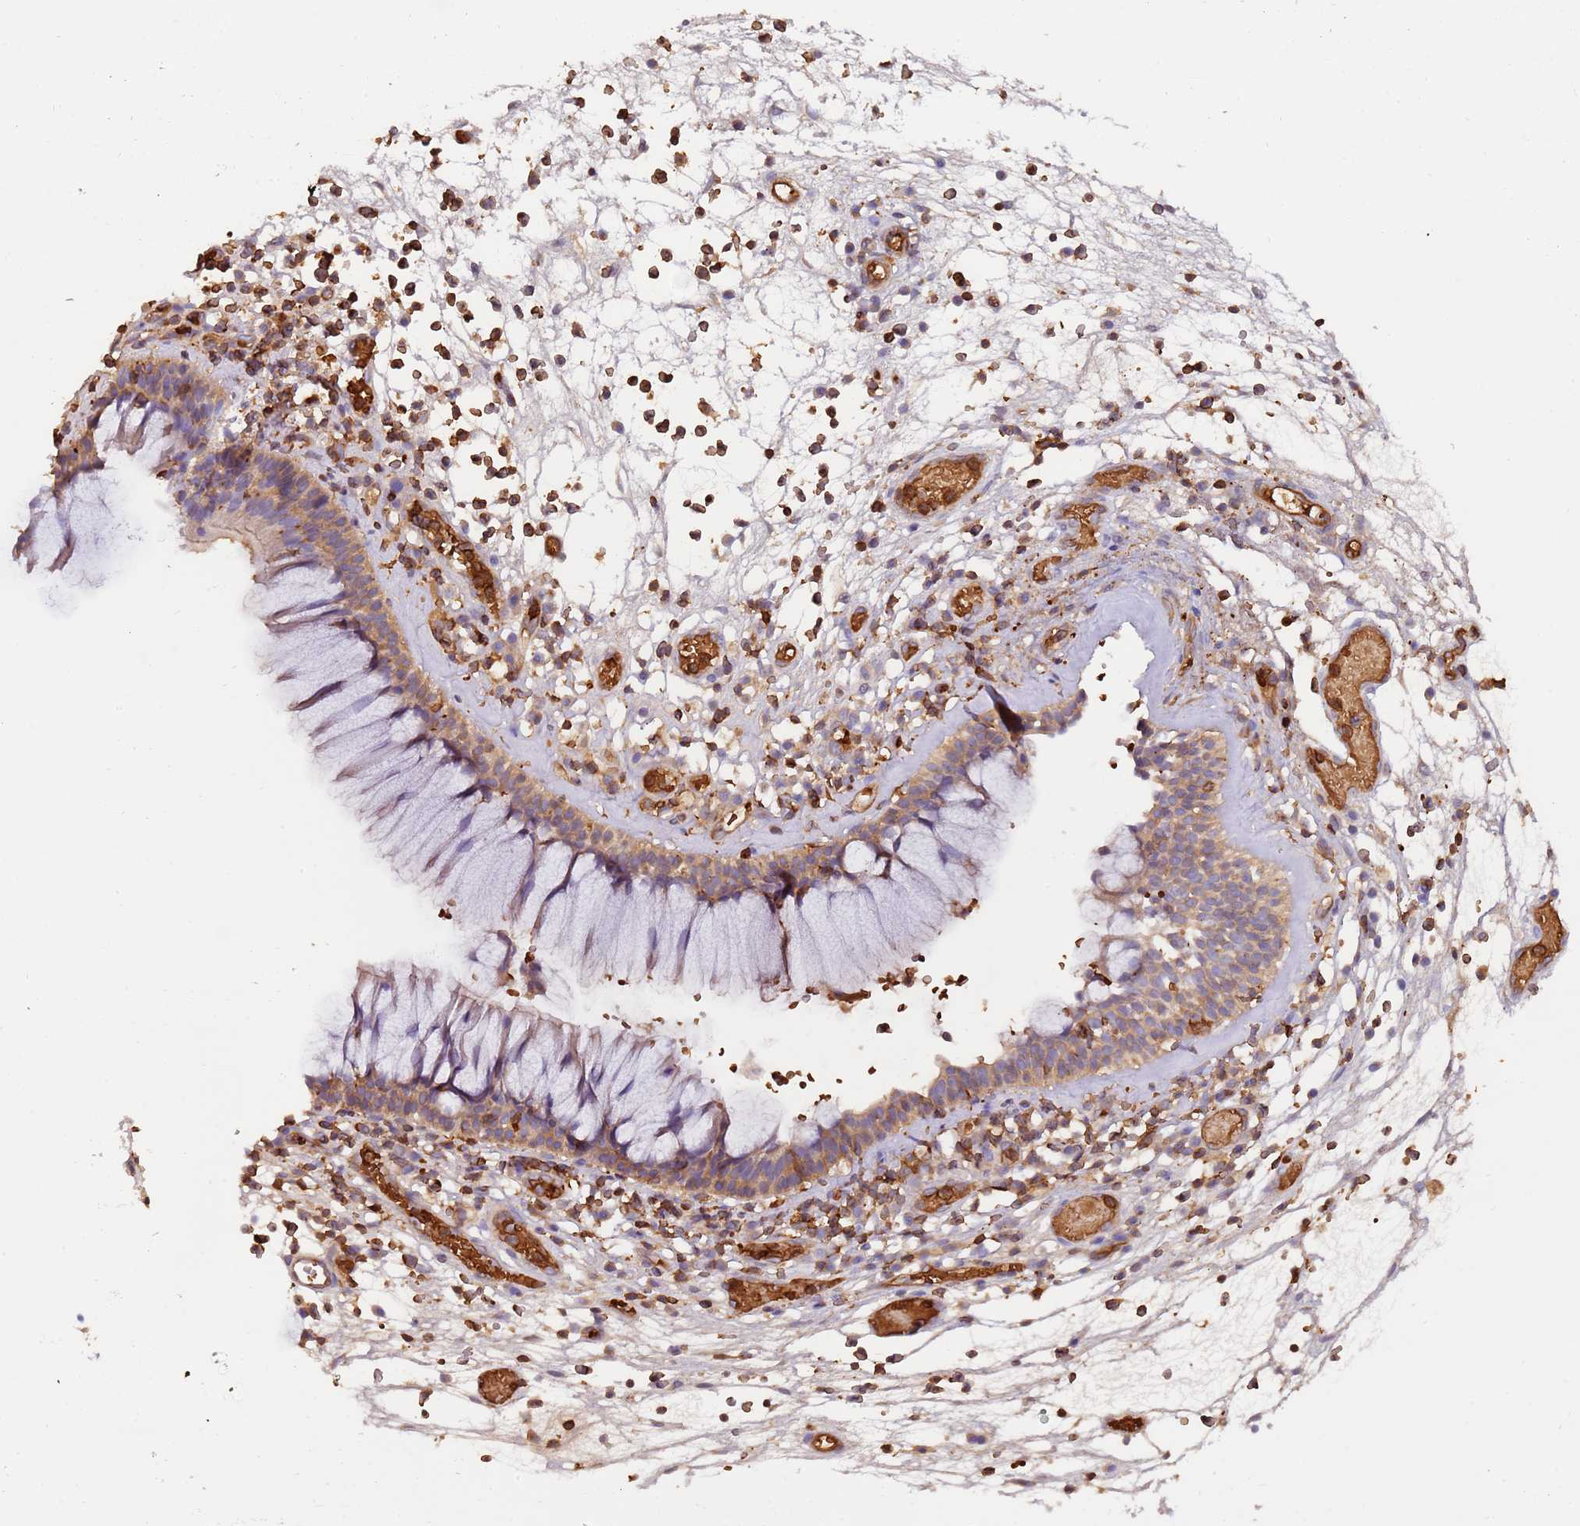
{"staining": {"intensity": "weak", "quantity": "25%-75%", "location": "cytoplasmic/membranous"}, "tissue": "nasopharynx", "cell_type": "Respiratory epithelial cells", "image_type": "normal", "snomed": [{"axis": "morphology", "description": "Normal tissue, NOS"}, {"axis": "morphology", "description": "Inflammation, NOS"}, {"axis": "topography", "description": "Nasopharynx"}], "caption": "High-power microscopy captured an IHC image of normal nasopharynx, revealing weak cytoplasmic/membranous expression in about 25%-75% of respiratory epithelial cells.", "gene": "OR6P1", "patient": {"sex": "male", "age": 70}}